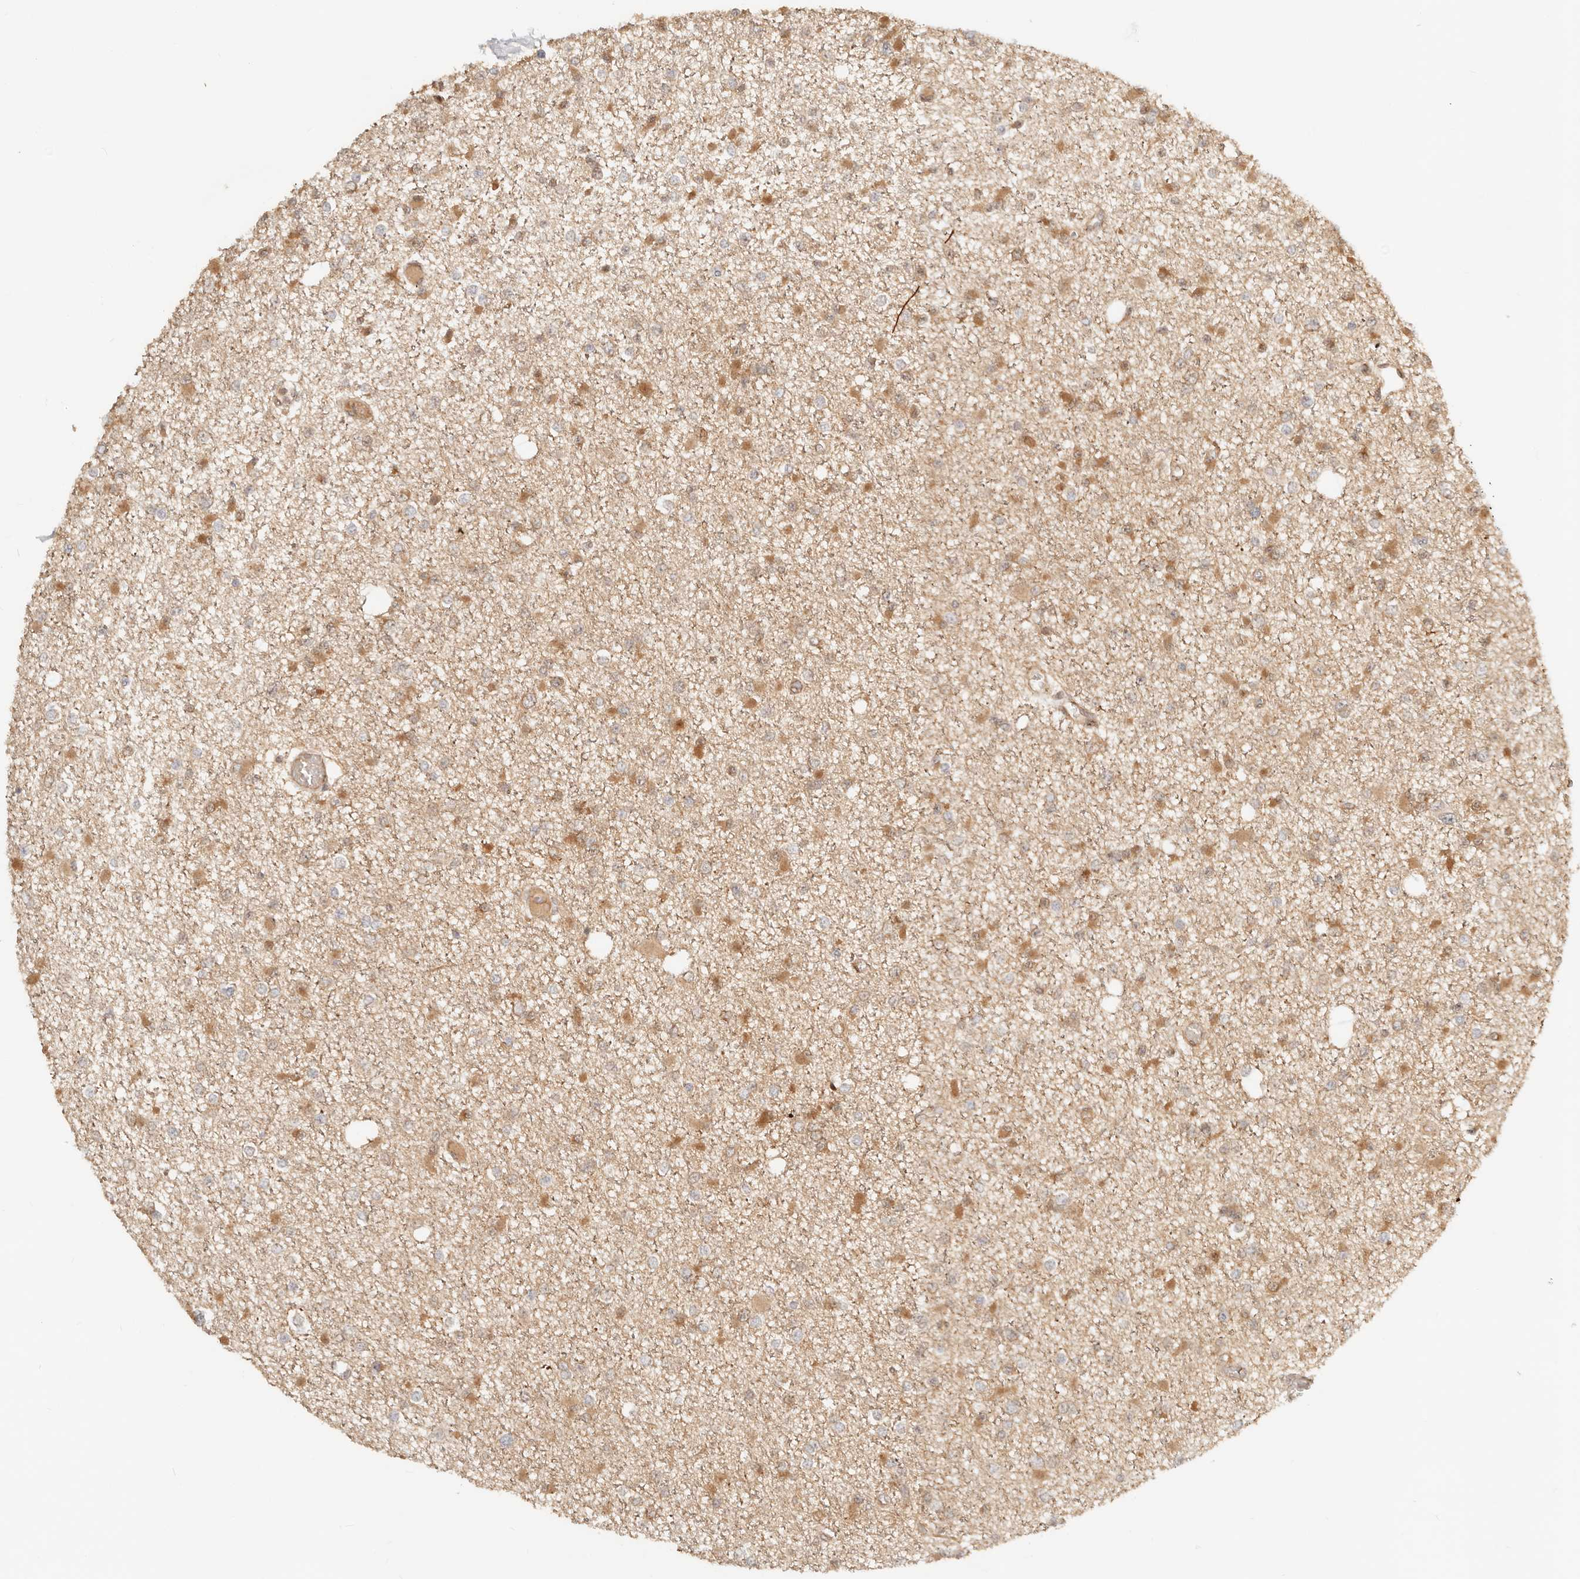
{"staining": {"intensity": "moderate", "quantity": "<25%", "location": "cytoplasmic/membranous,nuclear"}, "tissue": "glioma", "cell_type": "Tumor cells", "image_type": "cancer", "snomed": [{"axis": "morphology", "description": "Glioma, malignant, Low grade"}, {"axis": "topography", "description": "Brain"}], "caption": "Glioma was stained to show a protein in brown. There is low levels of moderate cytoplasmic/membranous and nuclear expression in approximately <25% of tumor cells.", "gene": "BAALC", "patient": {"sex": "female", "age": 22}}